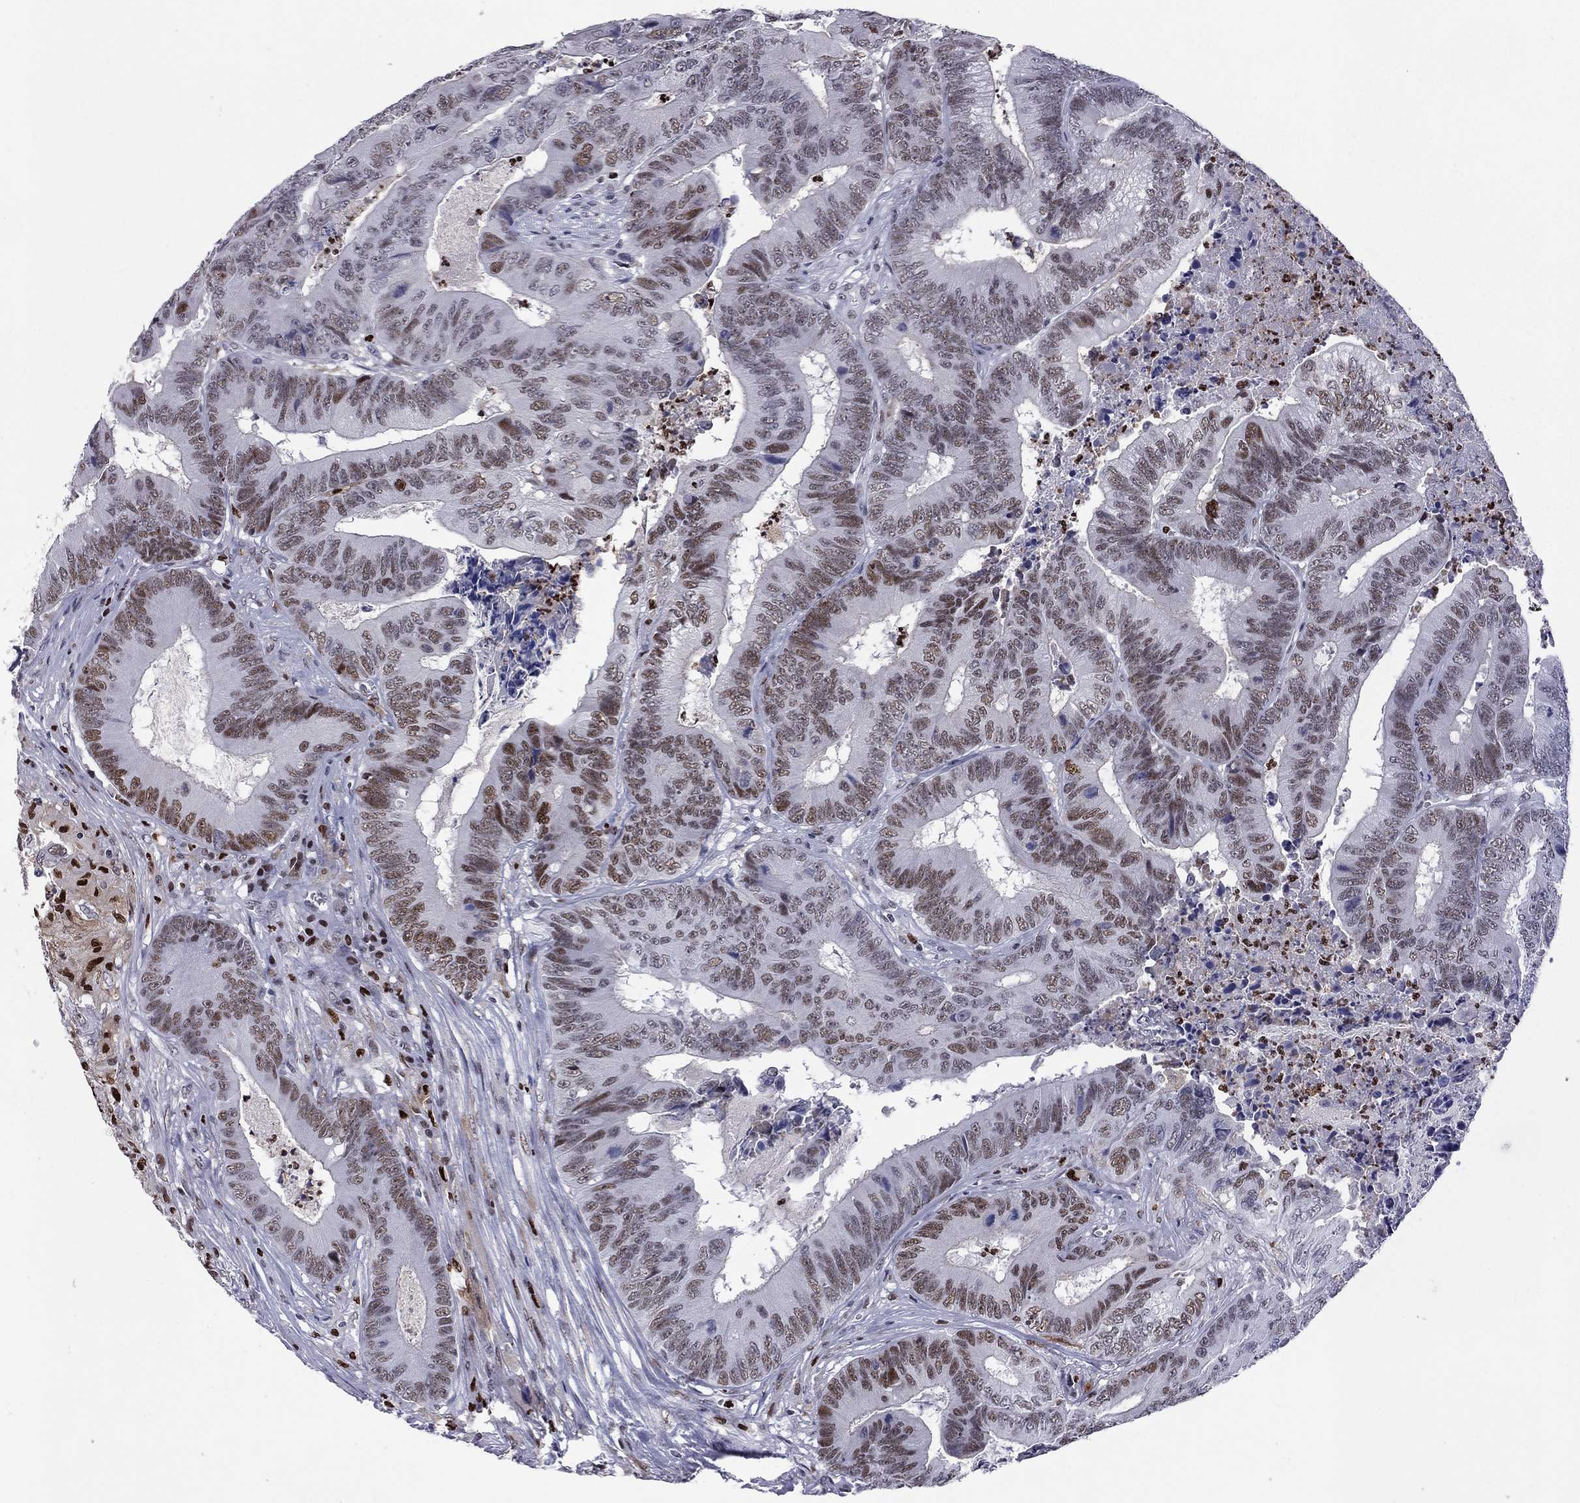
{"staining": {"intensity": "moderate", "quantity": ">75%", "location": "nuclear"}, "tissue": "colorectal cancer", "cell_type": "Tumor cells", "image_type": "cancer", "snomed": [{"axis": "morphology", "description": "Adenocarcinoma, NOS"}, {"axis": "topography", "description": "Colon"}], "caption": "Human colorectal cancer (adenocarcinoma) stained with a protein marker exhibits moderate staining in tumor cells.", "gene": "PCGF3", "patient": {"sex": "male", "age": 84}}